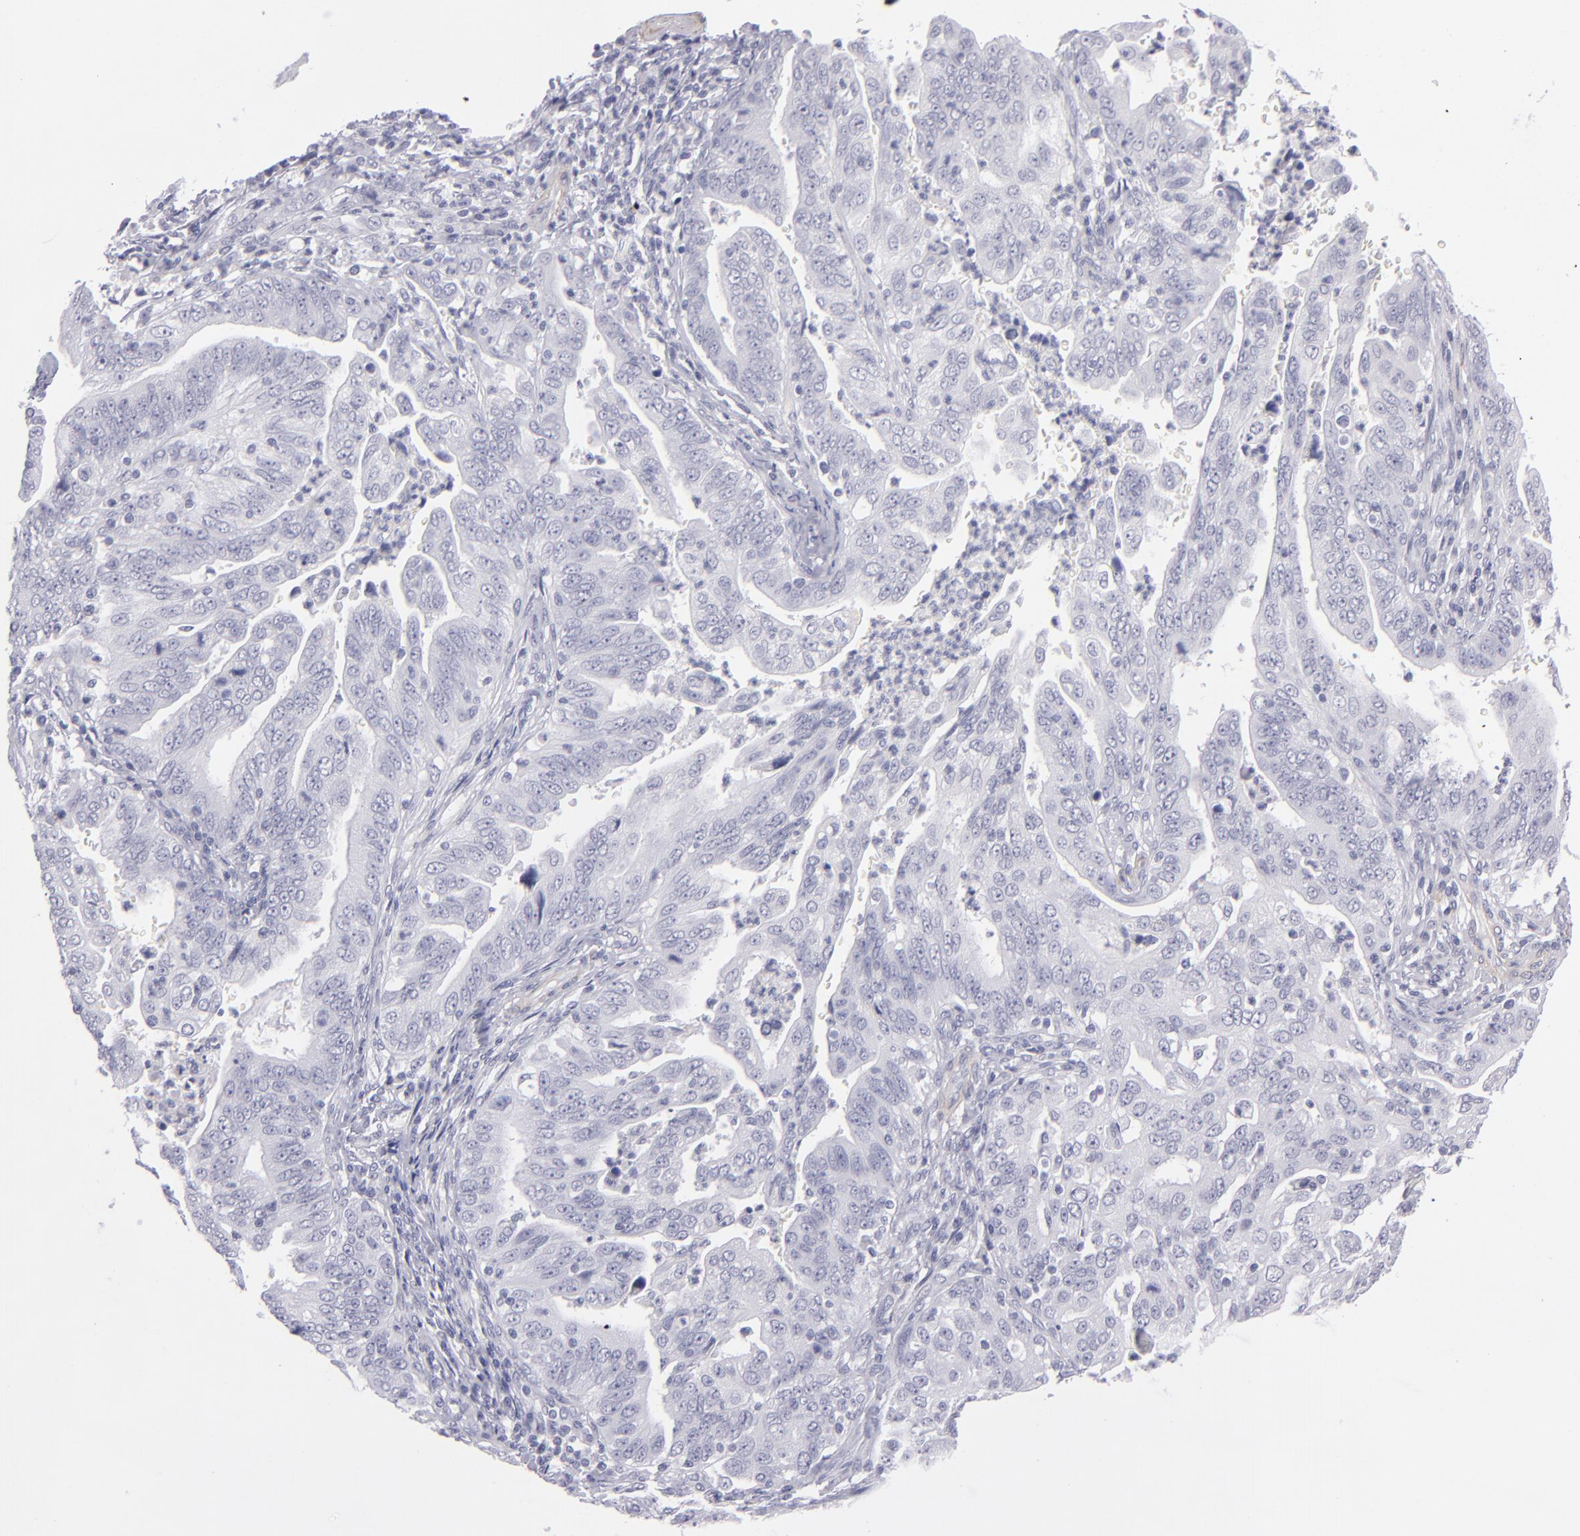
{"staining": {"intensity": "negative", "quantity": "none", "location": "none"}, "tissue": "stomach cancer", "cell_type": "Tumor cells", "image_type": "cancer", "snomed": [{"axis": "morphology", "description": "Adenocarcinoma, NOS"}, {"axis": "topography", "description": "Stomach, upper"}], "caption": "The image exhibits no staining of tumor cells in stomach adenocarcinoma.", "gene": "MYH11", "patient": {"sex": "female", "age": 50}}